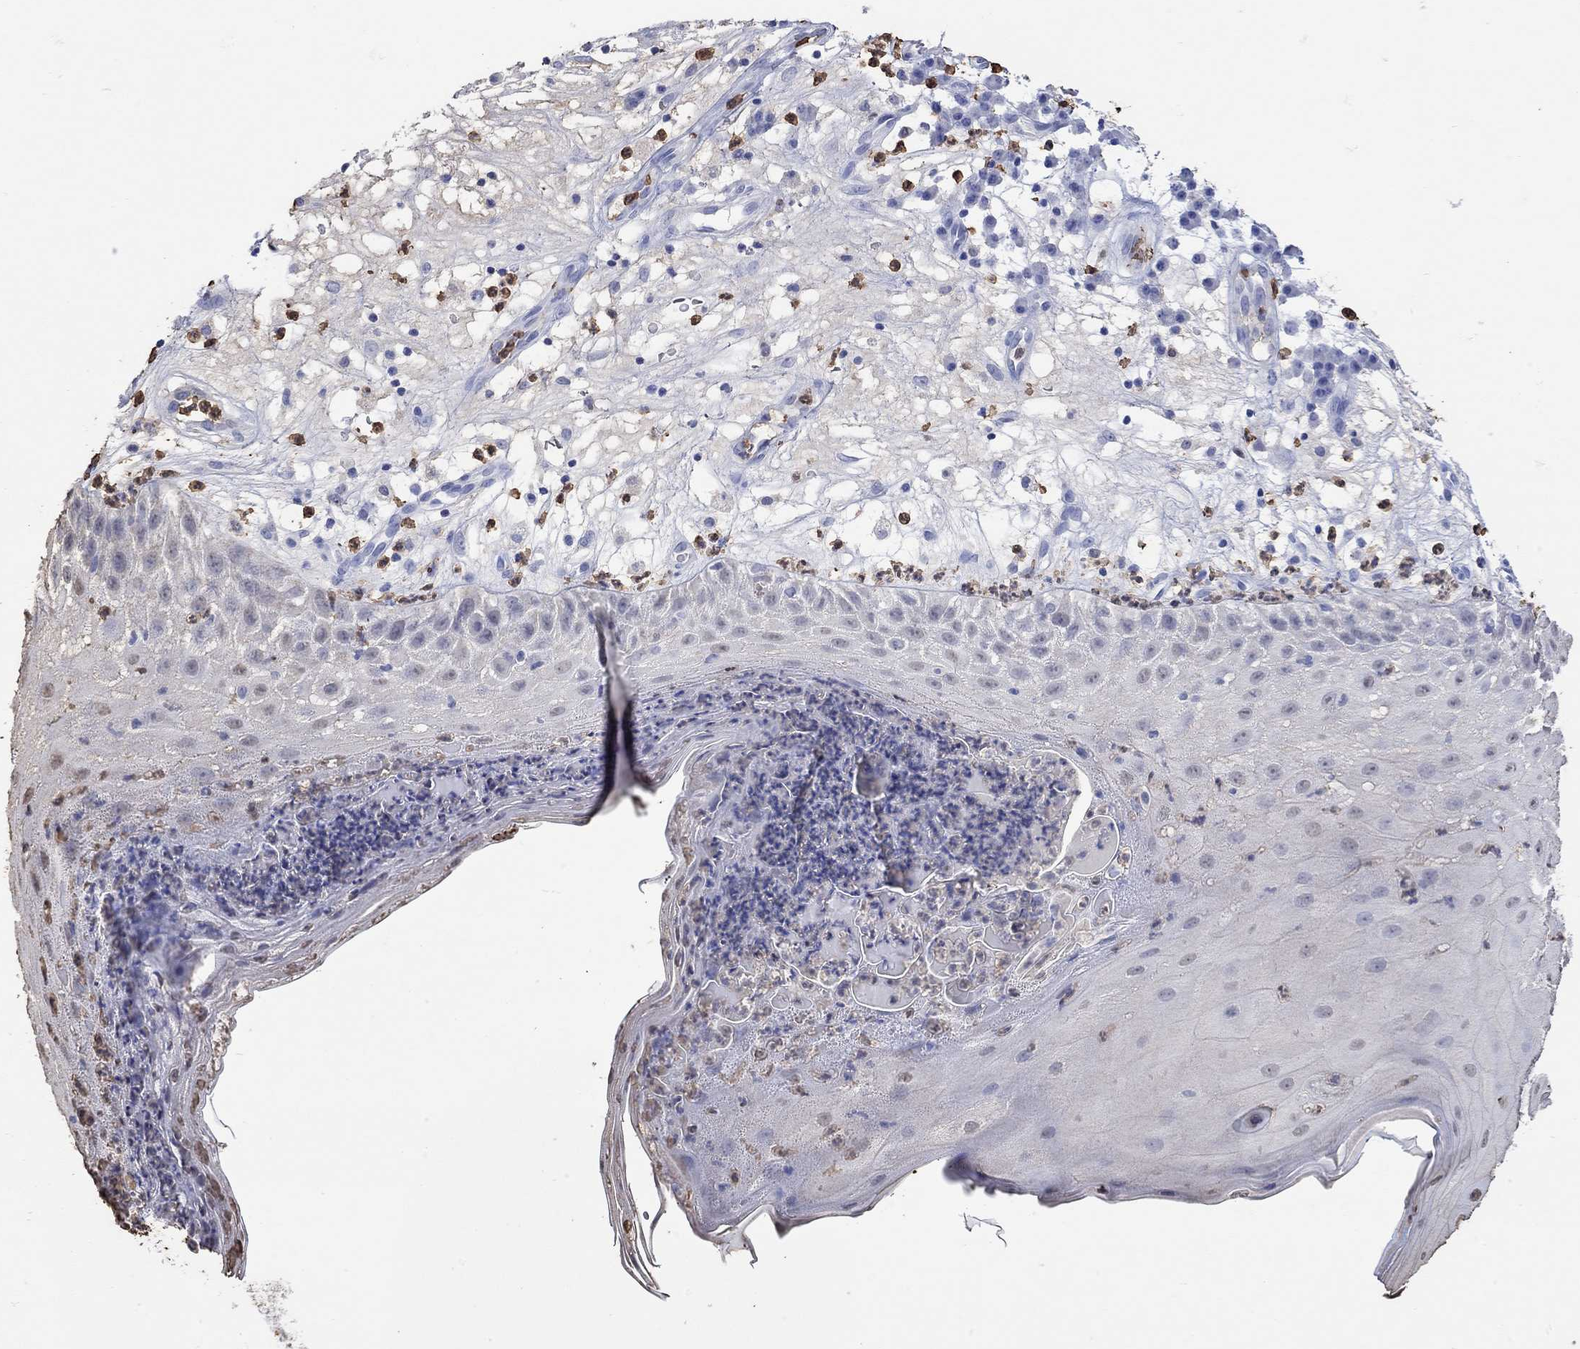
{"staining": {"intensity": "negative", "quantity": "none", "location": "none"}, "tissue": "skin cancer", "cell_type": "Tumor cells", "image_type": "cancer", "snomed": [{"axis": "morphology", "description": "Normal tissue, NOS"}, {"axis": "morphology", "description": "Squamous cell carcinoma, NOS"}, {"axis": "topography", "description": "Skin"}], "caption": "DAB immunohistochemical staining of human skin squamous cell carcinoma exhibits no significant positivity in tumor cells.", "gene": "LINGO3", "patient": {"sex": "male", "age": 79}}